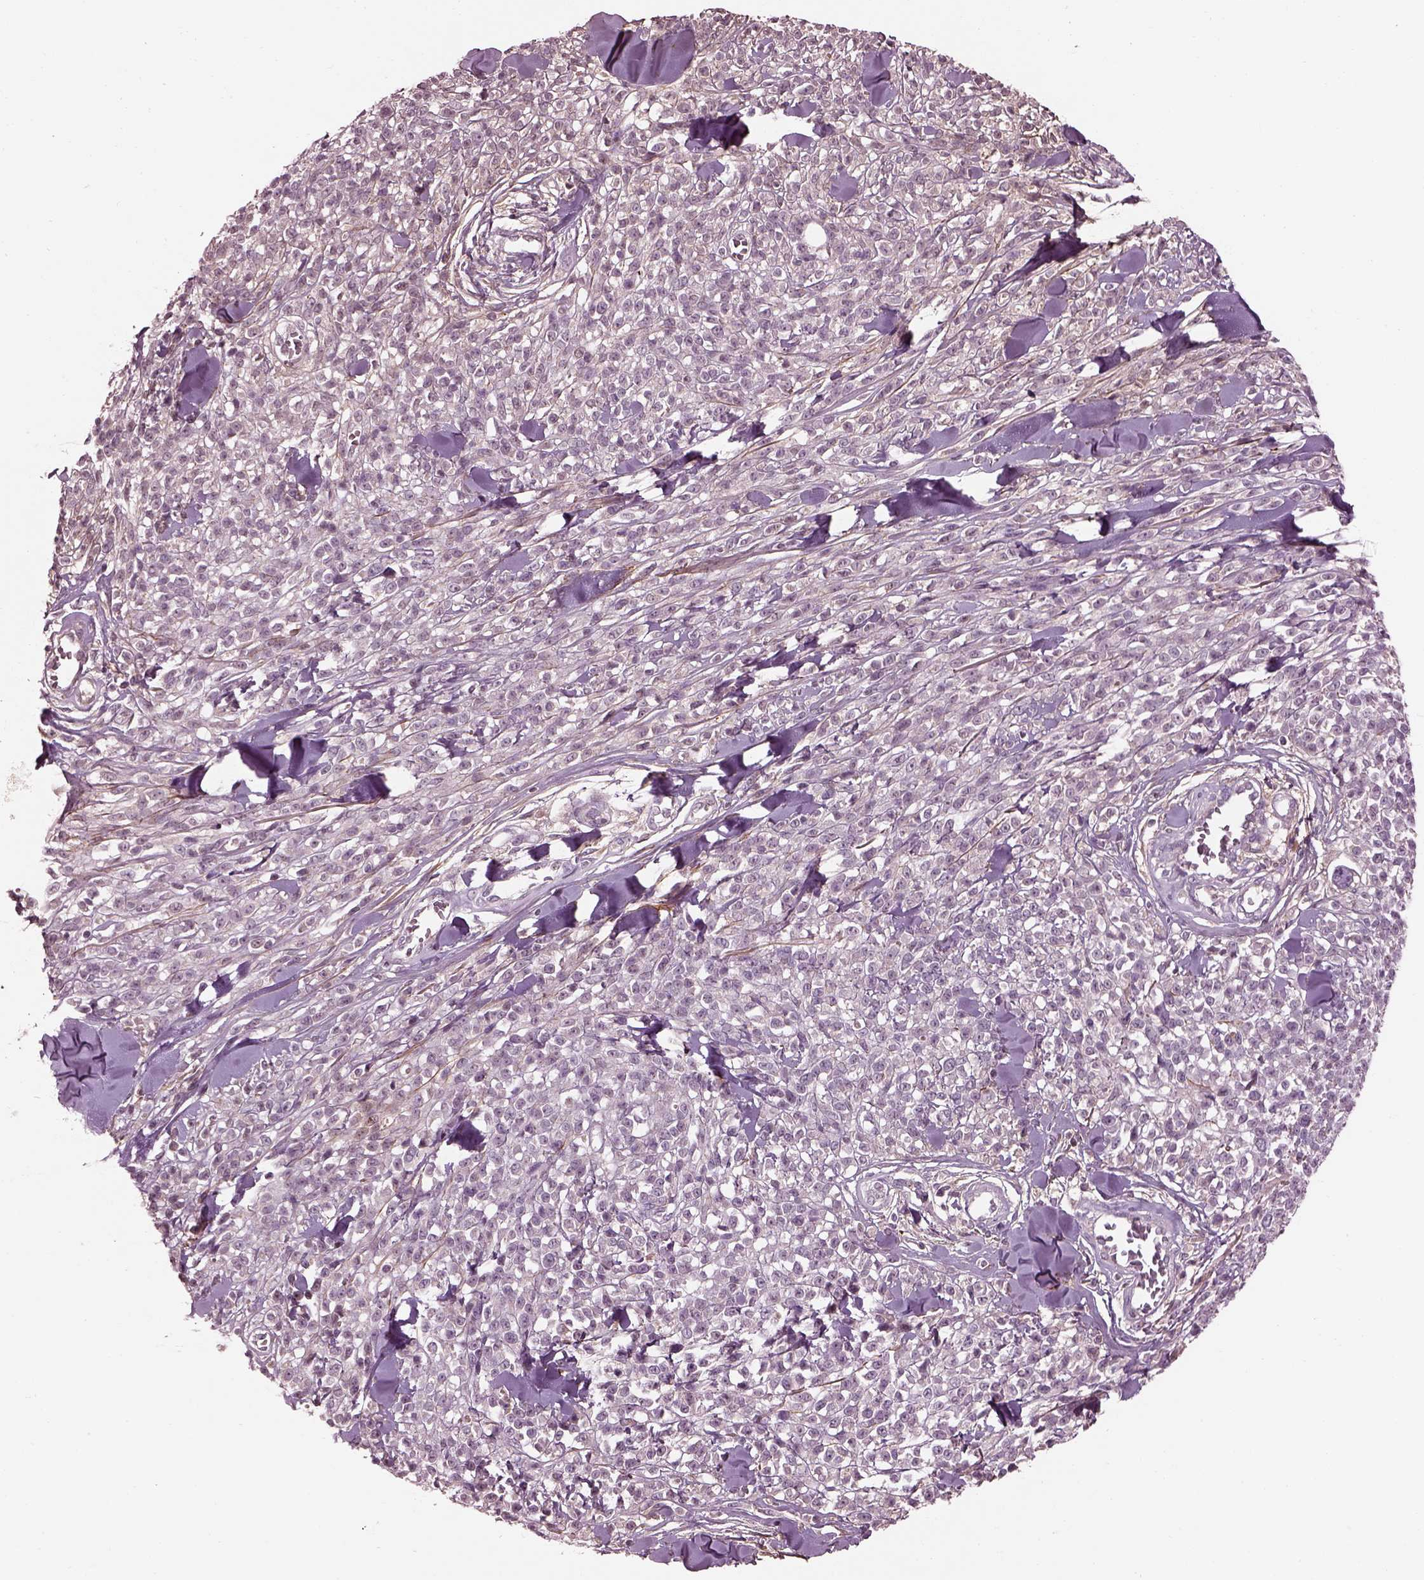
{"staining": {"intensity": "negative", "quantity": "none", "location": "none"}, "tissue": "melanoma", "cell_type": "Tumor cells", "image_type": "cancer", "snomed": [{"axis": "morphology", "description": "Malignant melanoma, NOS"}, {"axis": "topography", "description": "Skin"}, {"axis": "topography", "description": "Skin of trunk"}], "caption": "Immunohistochemical staining of melanoma displays no significant positivity in tumor cells. (Immunohistochemistry (ihc), brightfield microscopy, high magnification).", "gene": "EFEMP1", "patient": {"sex": "male", "age": 74}}